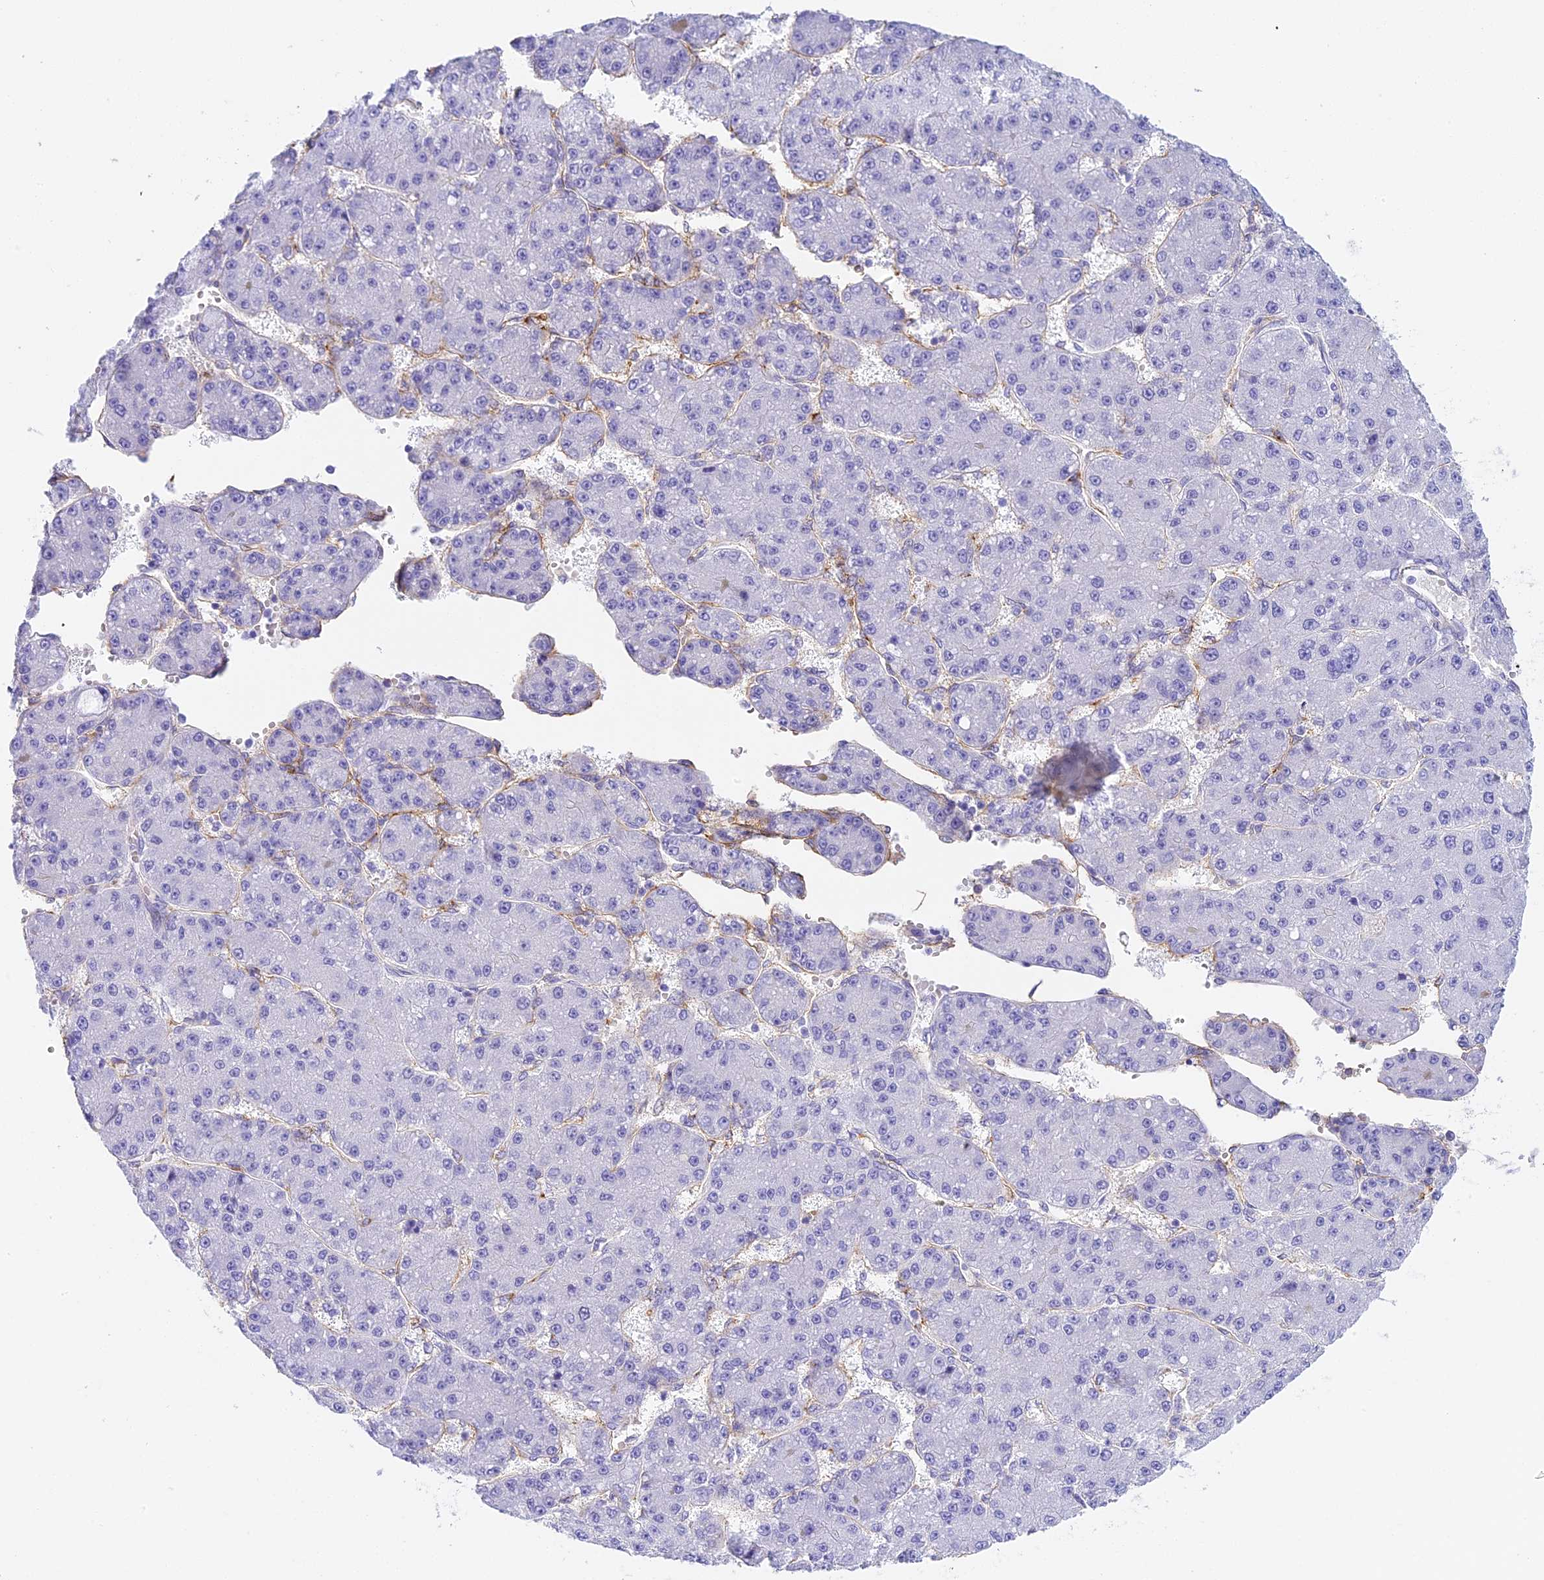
{"staining": {"intensity": "negative", "quantity": "none", "location": "none"}, "tissue": "liver cancer", "cell_type": "Tumor cells", "image_type": "cancer", "snomed": [{"axis": "morphology", "description": "Carcinoma, Hepatocellular, NOS"}, {"axis": "topography", "description": "Liver"}], "caption": "An immunohistochemistry (IHC) micrograph of liver cancer is shown. There is no staining in tumor cells of liver cancer.", "gene": "HOMER3", "patient": {"sex": "male", "age": 67}}